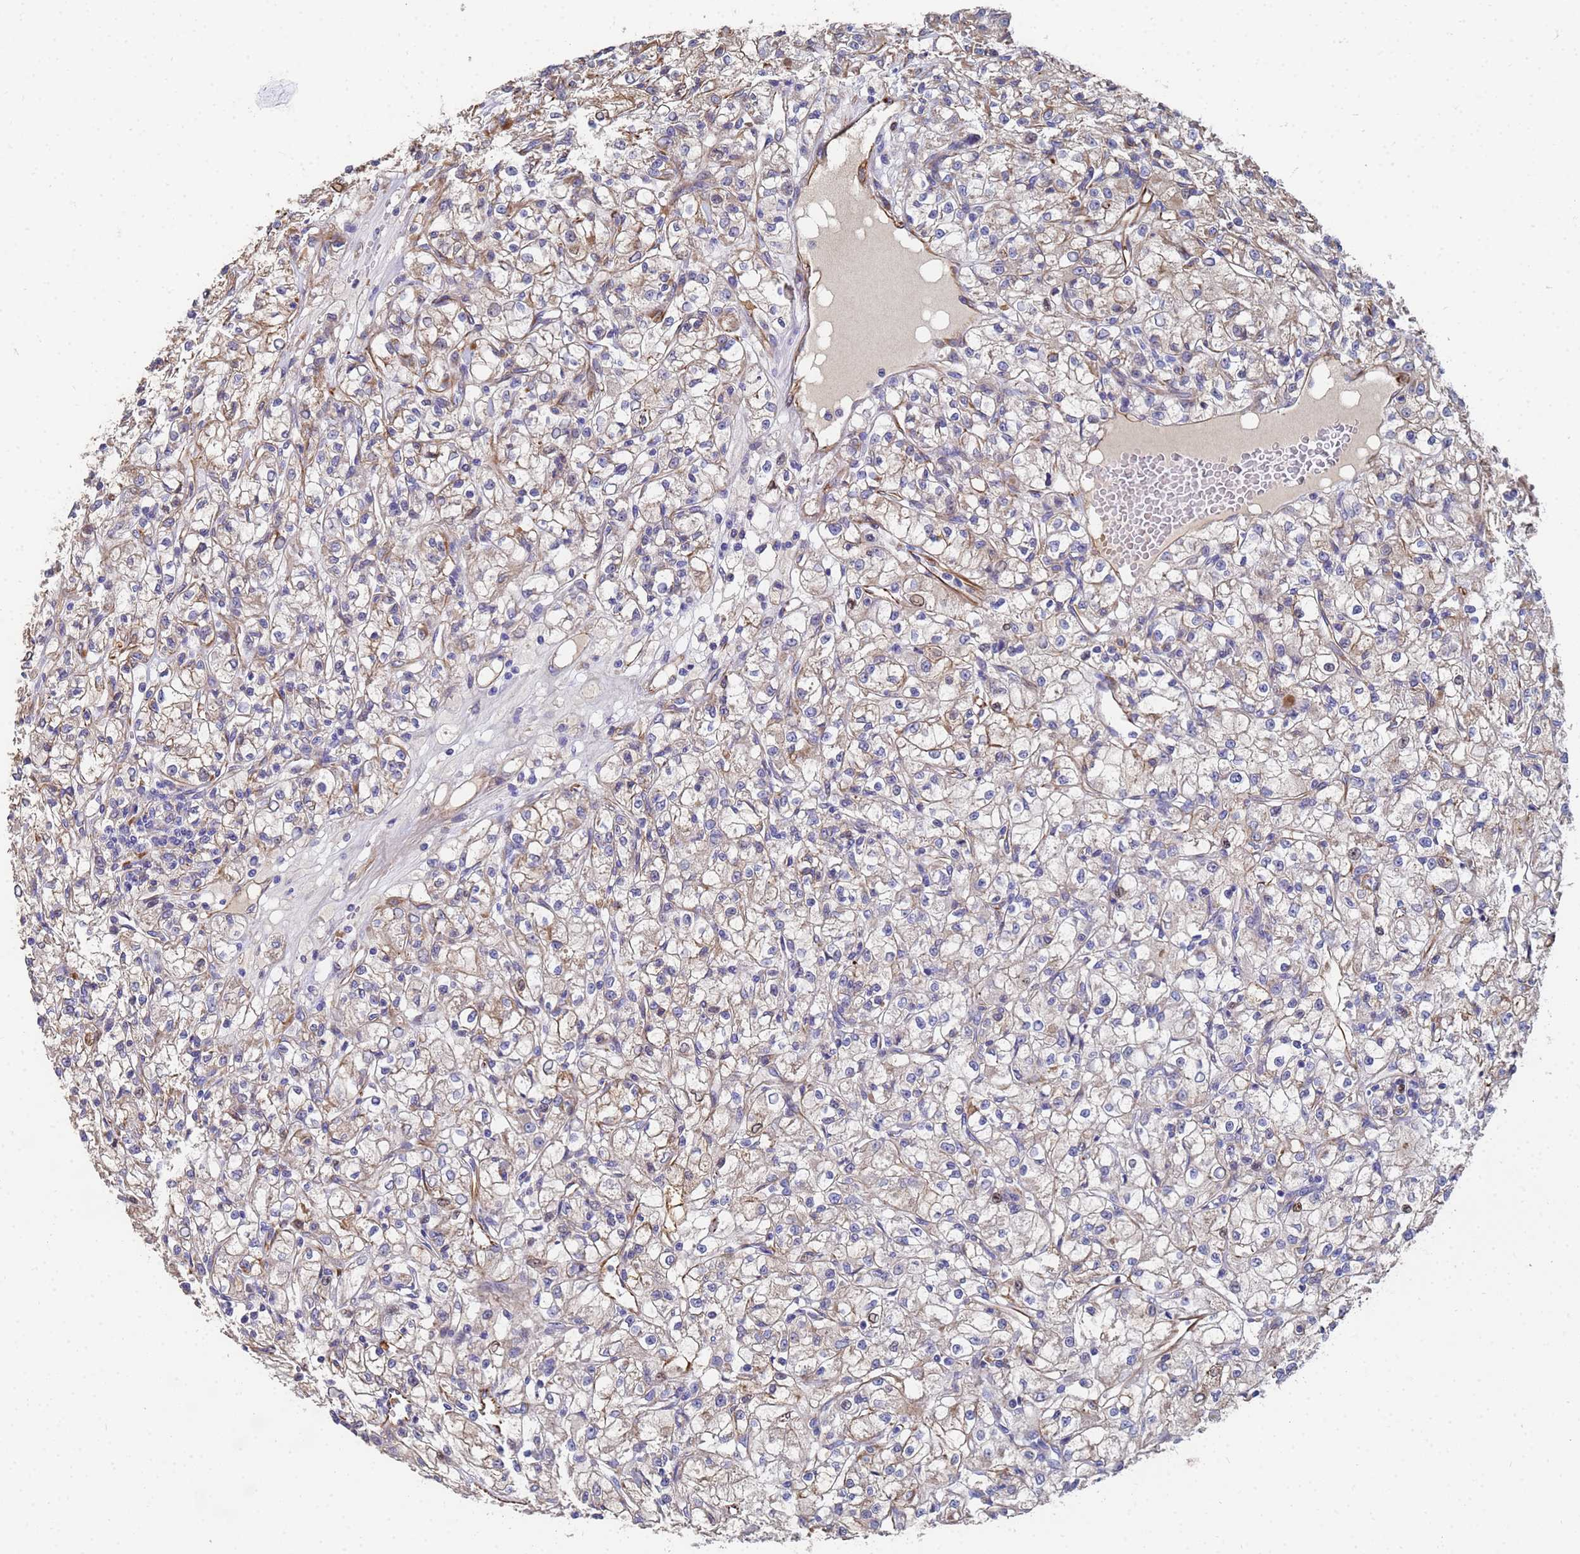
{"staining": {"intensity": "weak", "quantity": "25%-75%", "location": "cytoplasmic/membranous"}, "tissue": "renal cancer", "cell_type": "Tumor cells", "image_type": "cancer", "snomed": [{"axis": "morphology", "description": "Adenocarcinoma, NOS"}, {"axis": "topography", "description": "Kidney"}], "caption": "Protein expression by IHC exhibits weak cytoplasmic/membranous positivity in about 25%-75% of tumor cells in renal cancer.", "gene": "SYT13", "patient": {"sex": "female", "age": 59}}